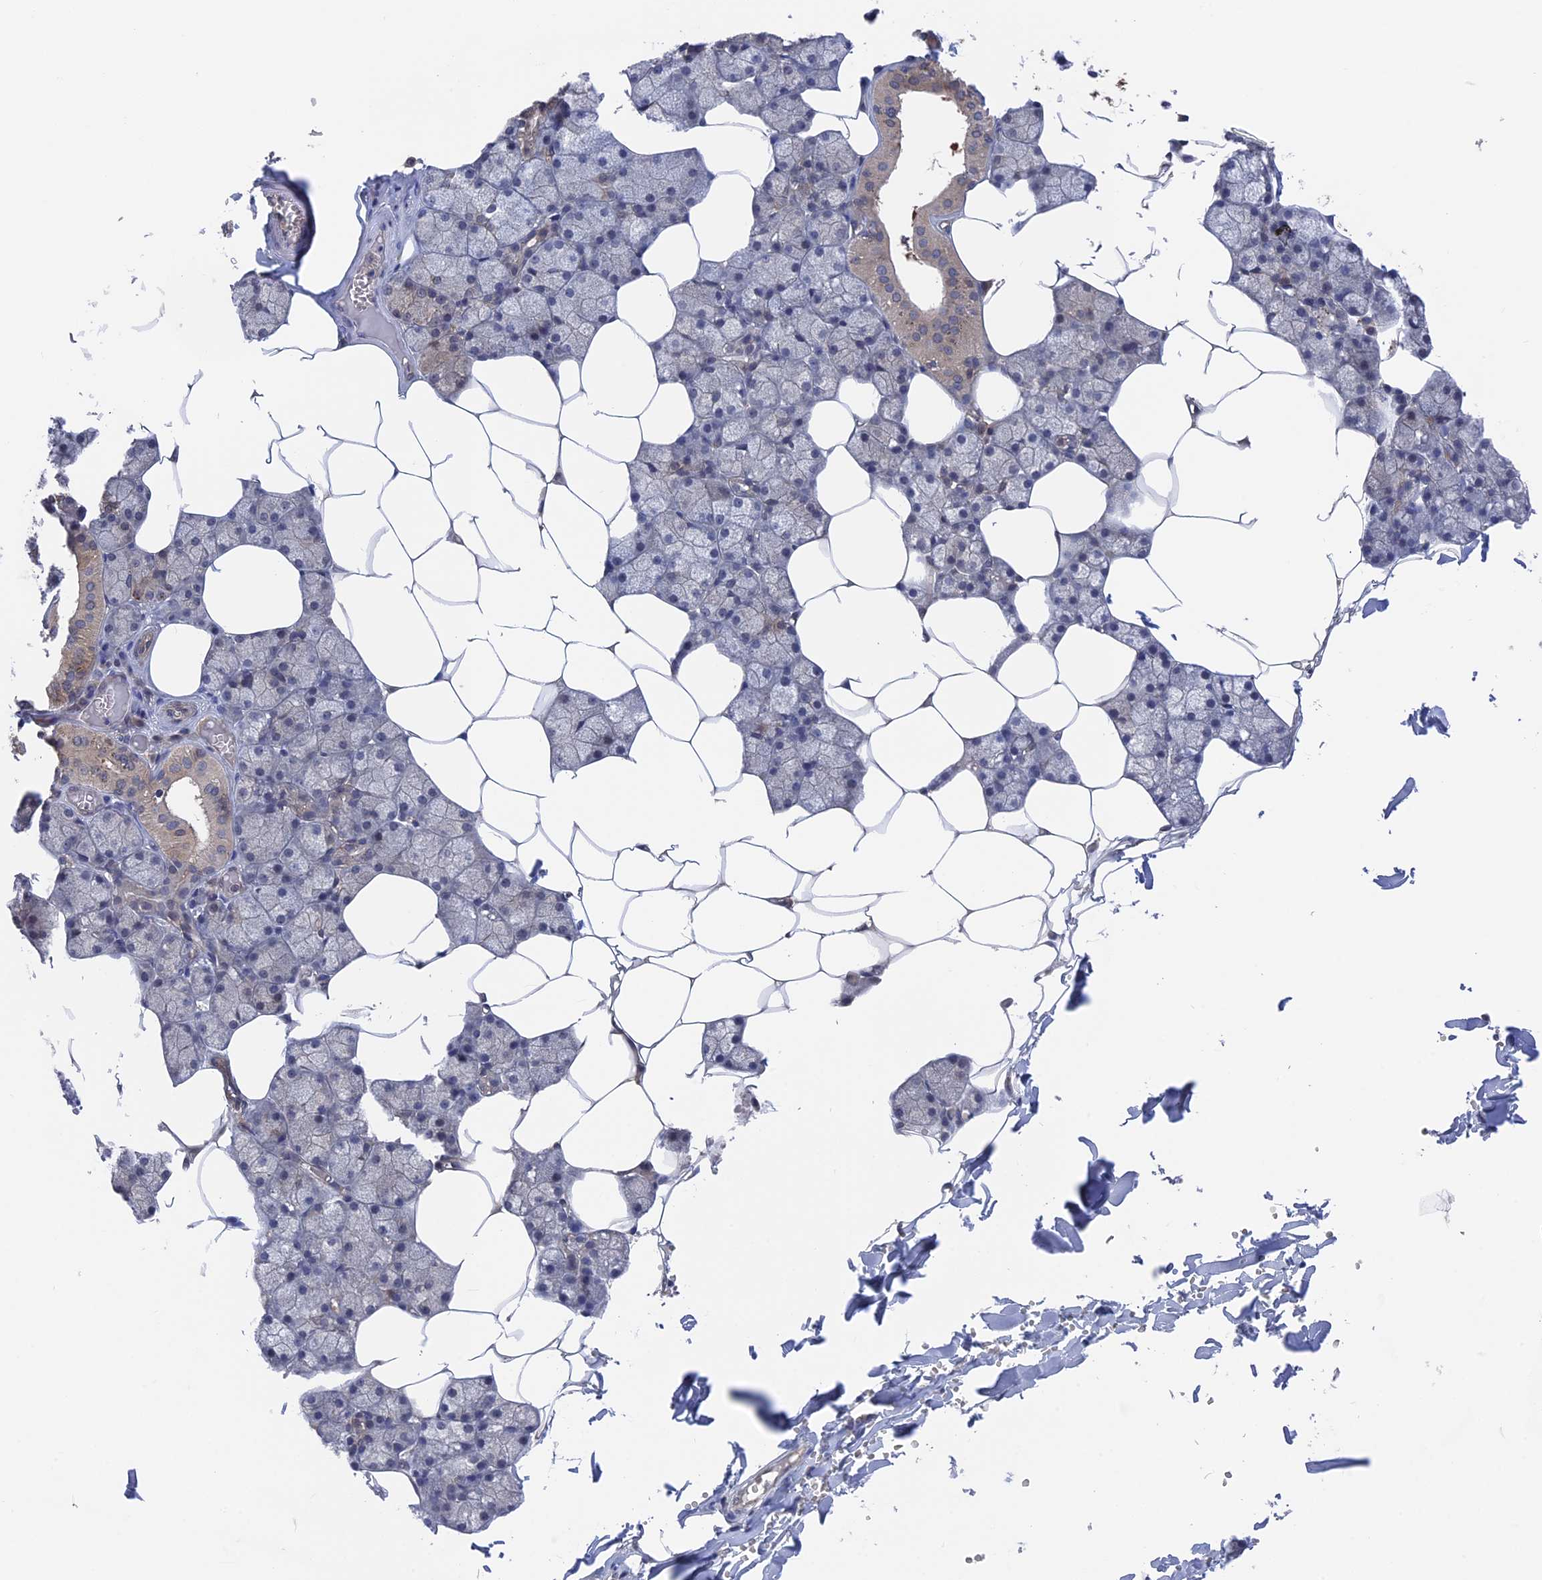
{"staining": {"intensity": "weak", "quantity": "<25%", "location": "cytoplasmic/membranous"}, "tissue": "salivary gland", "cell_type": "Glandular cells", "image_type": "normal", "snomed": [{"axis": "morphology", "description": "Normal tissue, NOS"}, {"axis": "topography", "description": "Salivary gland"}], "caption": "High magnification brightfield microscopy of normal salivary gland stained with DAB (3,3'-diaminobenzidine) (brown) and counterstained with hematoxylin (blue): glandular cells show no significant positivity. (Stains: DAB (3,3'-diaminobenzidine) immunohistochemistry with hematoxylin counter stain, Microscopy: brightfield microscopy at high magnification).", "gene": "NUTF2", "patient": {"sex": "male", "age": 62}}